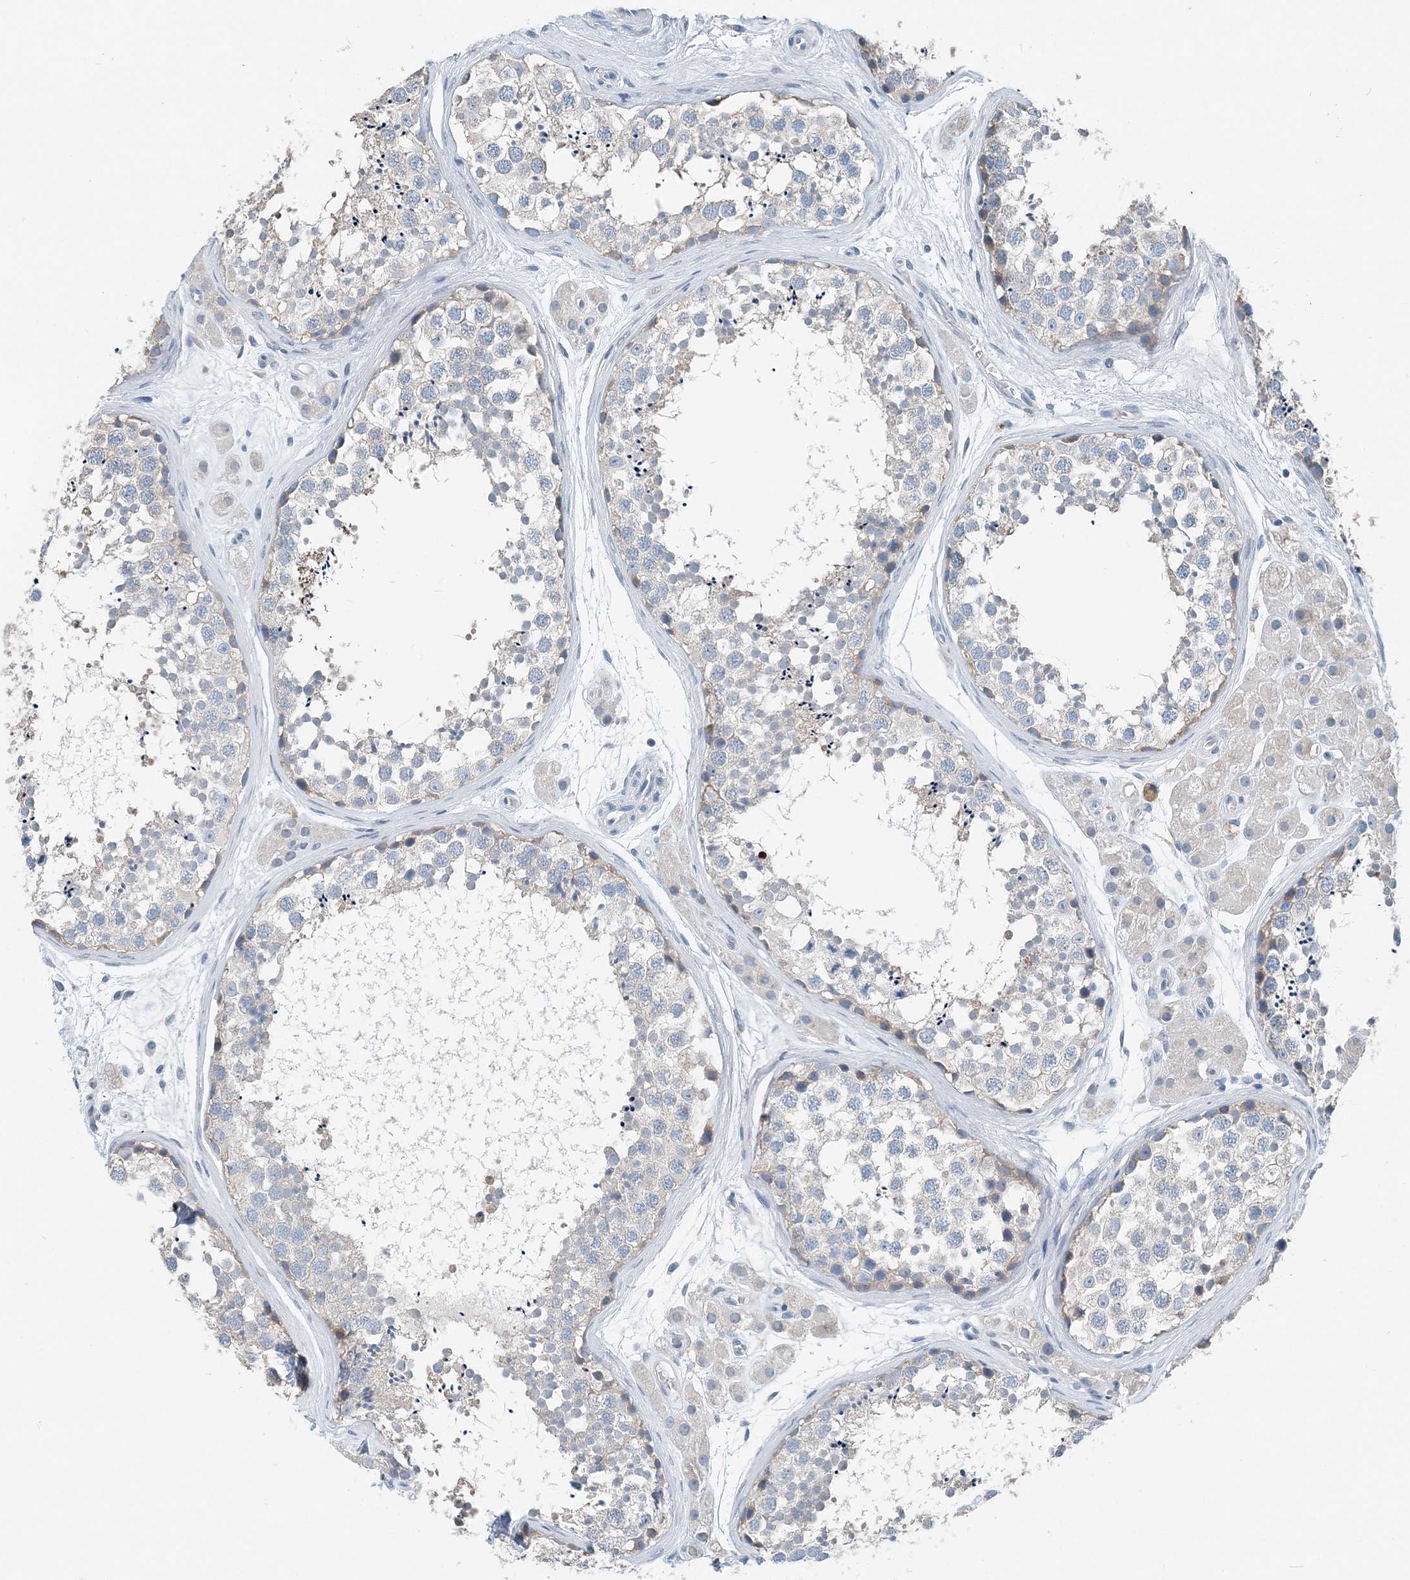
{"staining": {"intensity": "weak", "quantity": "<25%", "location": "cytoplasmic/membranous"}, "tissue": "testis", "cell_type": "Cells in seminiferous ducts", "image_type": "normal", "snomed": [{"axis": "morphology", "description": "Normal tissue, NOS"}, {"axis": "topography", "description": "Testis"}], "caption": "Photomicrograph shows no protein expression in cells in seminiferous ducts of normal testis.", "gene": "EEF1A2", "patient": {"sex": "male", "age": 56}}